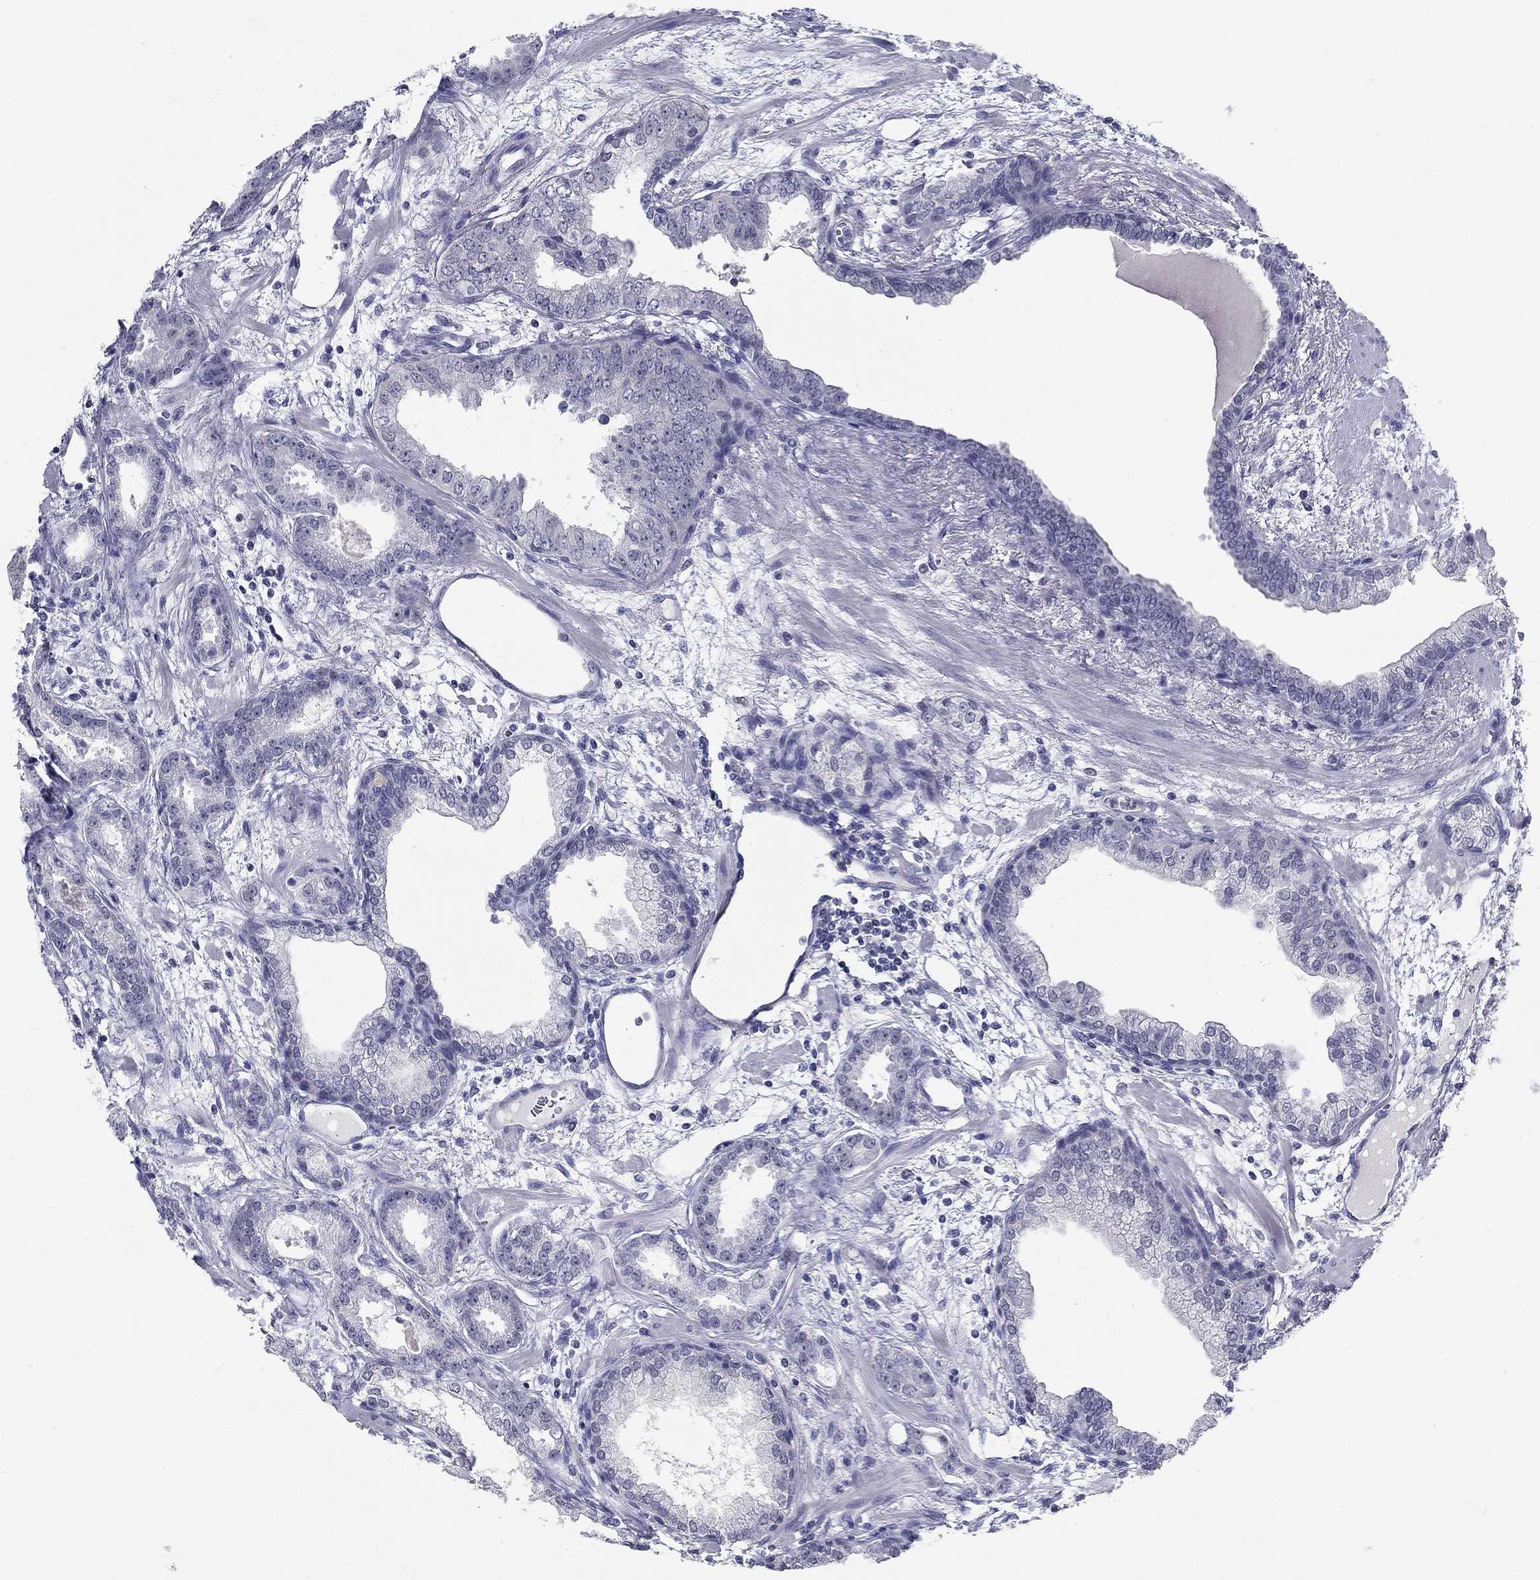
{"staining": {"intensity": "negative", "quantity": "none", "location": "none"}, "tissue": "prostate cancer", "cell_type": "Tumor cells", "image_type": "cancer", "snomed": [{"axis": "morphology", "description": "Adenocarcinoma, Low grade"}, {"axis": "topography", "description": "Prostate"}], "caption": "Immunohistochemical staining of human prostate cancer (adenocarcinoma (low-grade)) reveals no significant staining in tumor cells.", "gene": "GUCA1A", "patient": {"sex": "male", "age": 68}}